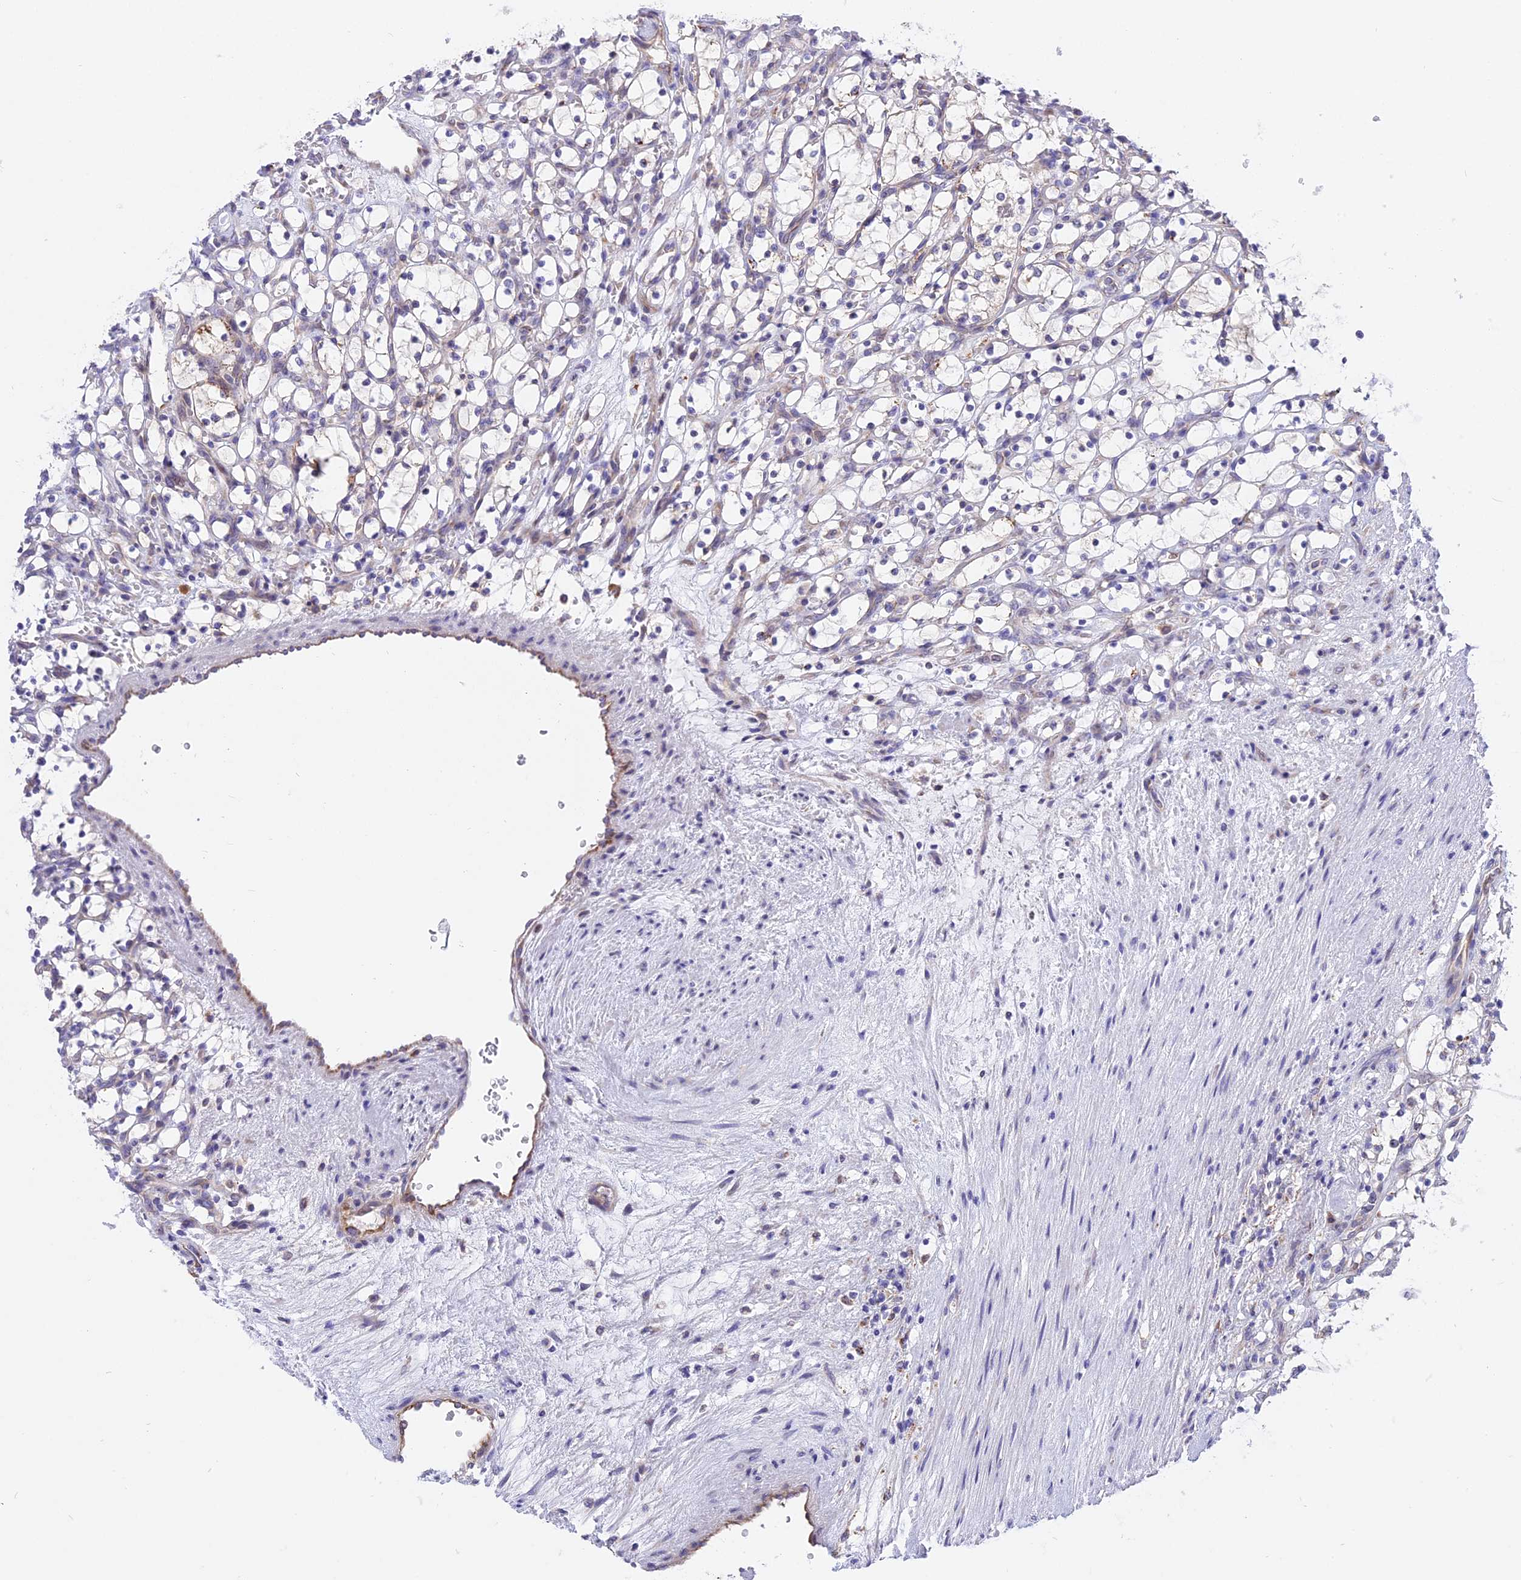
{"staining": {"intensity": "strong", "quantity": "<25%", "location": "cytoplasmic/membranous"}, "tissue": "renal cancer", "cell_type": "Tumor cells", "image_type": "cancer", "snomed": [{"axis": "morphology", "description": "Adenocarcinoma, NOS"}, {"axis": "topography", "description": "Kidney"}], "caption": "A photomicrograph of renal adenocarcinoma stained for a protein displays strong cytoplasmic/membranous brown staining in tumor cells.", "gene": "ARMCX6", "patient": {"sex": "female", "age": 69}}